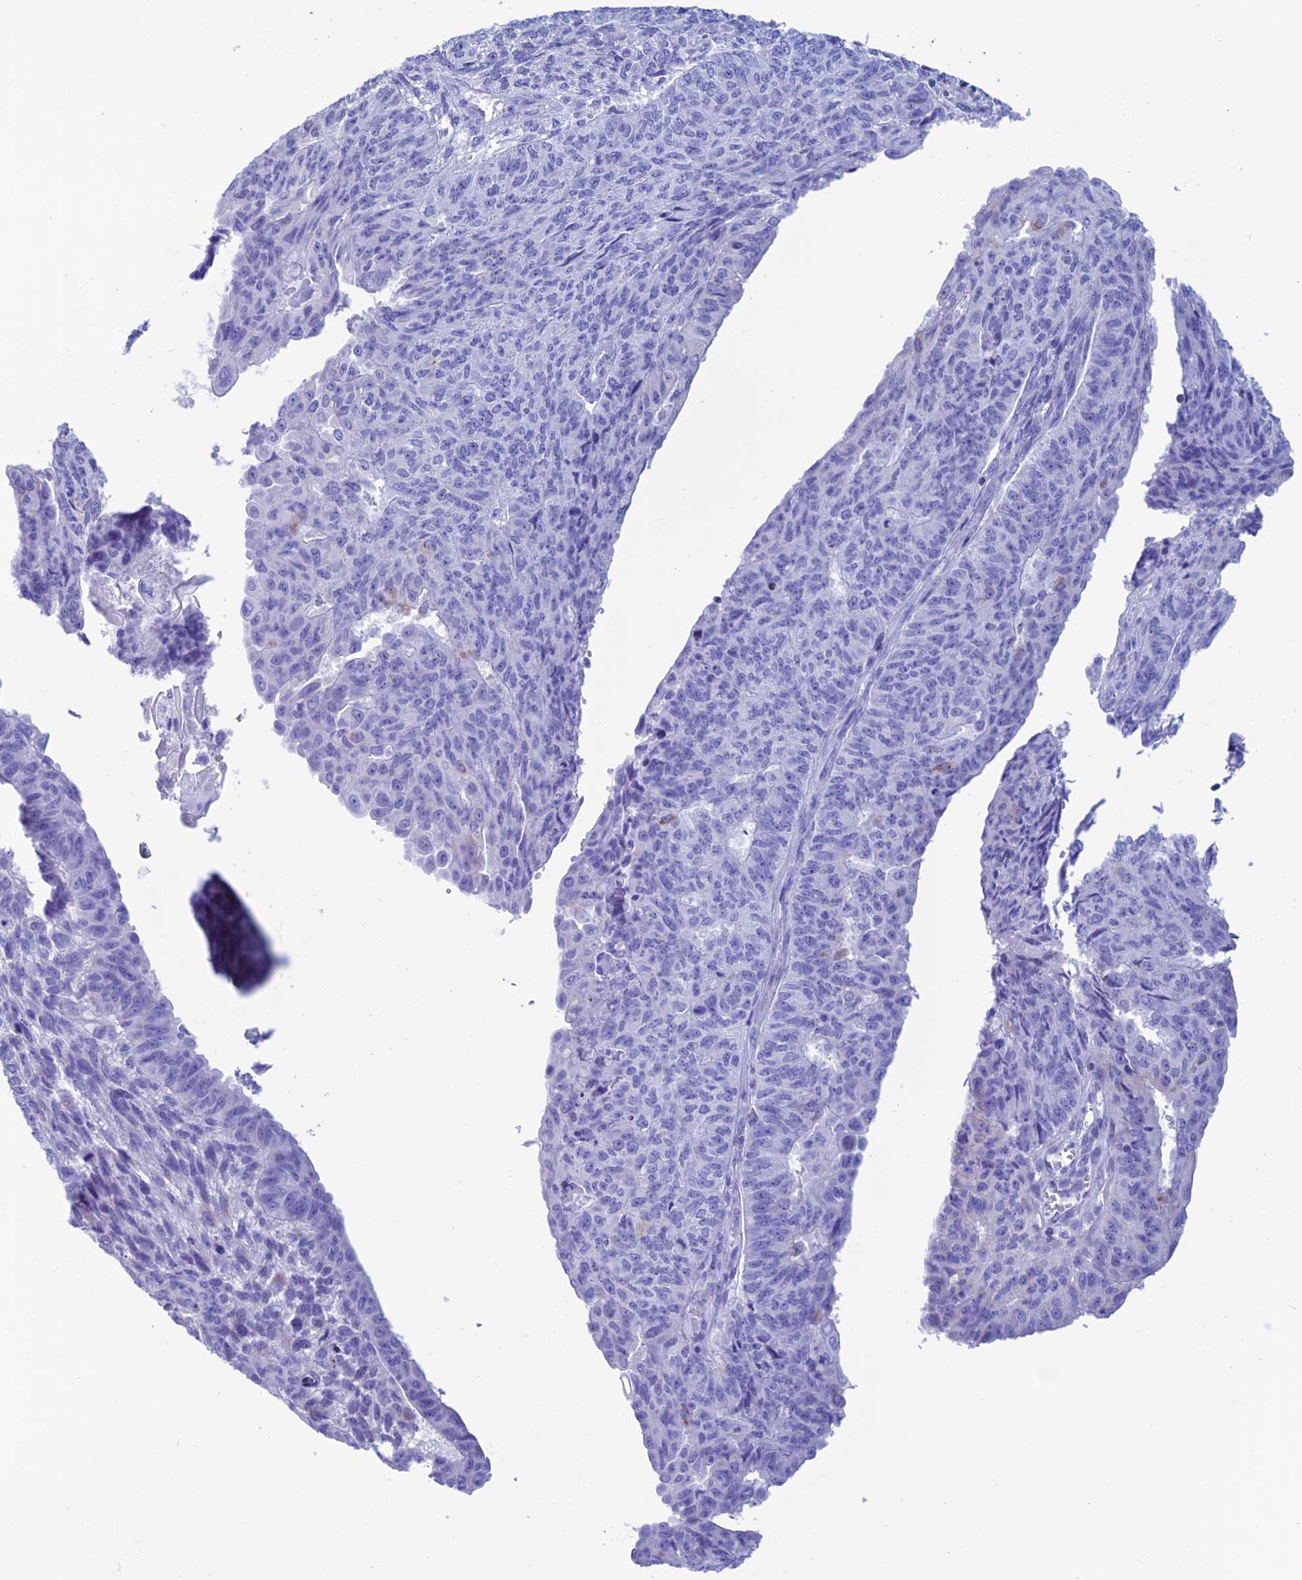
{"staining": {"intensity": "negative", "quantity": "none", "location": "none"}, "tissue": "endometrial cancer", "cell_type": "Tumor cells", "image_type": "cancer", "snomed": [{"axis": "morphology", "description": "Adenocarcinoma, NOS"}, {"axis": "topography", "description": "Endometrium"}], "caption": "Immunohistochemistry micrograph of endometrial cancer (adenocarcinoma) stained for a protein (brown), which demonstrates no staining in tumor cells. (DAB immunohistochemistry visualized using brightfield microscopy, high magnification).", "gene": "NXPE4", "patient": {"sex": "female", "age": 32}}